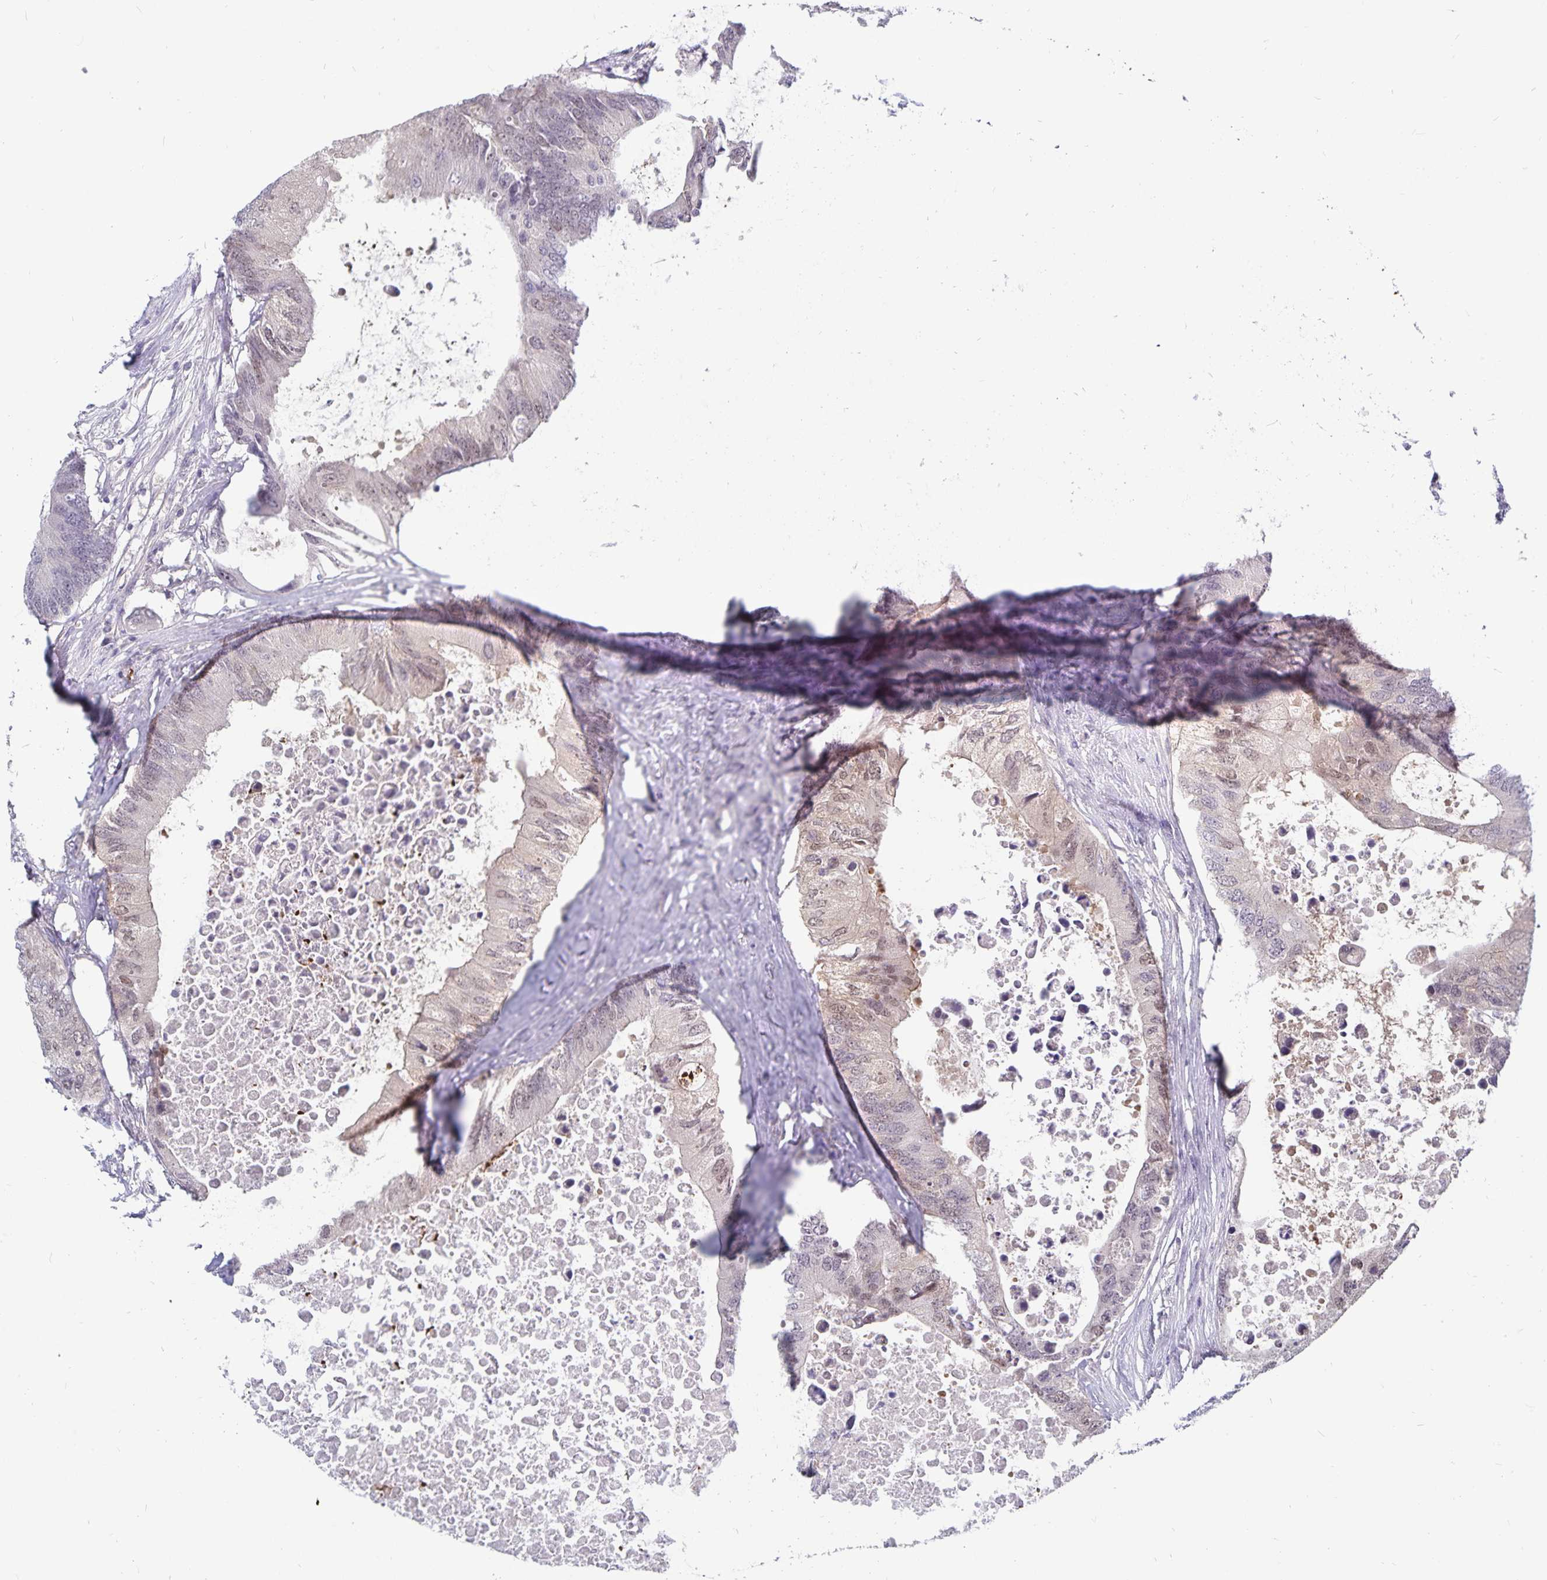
{"staining": {"intensity": "weak", "quantity": "<25%", "location": "cytoplasmic/membranous,nuclear"}, "tissue": "colorectal cancer", "cell_type": "Tumor cells", "image_type": "cancer", "snomed": [{"axis": "morphology", "description": "Adenocarcinoma, NOS"}, {"axis": "topography", "description": "Colon"}], "caption": "Immunohistochemistry of human colorectal cancer (adenocarcinoma) reveals no expression in tumor cells.", "gene": "CDKN2B", "patient": {"sex": "male", "age": 71}}